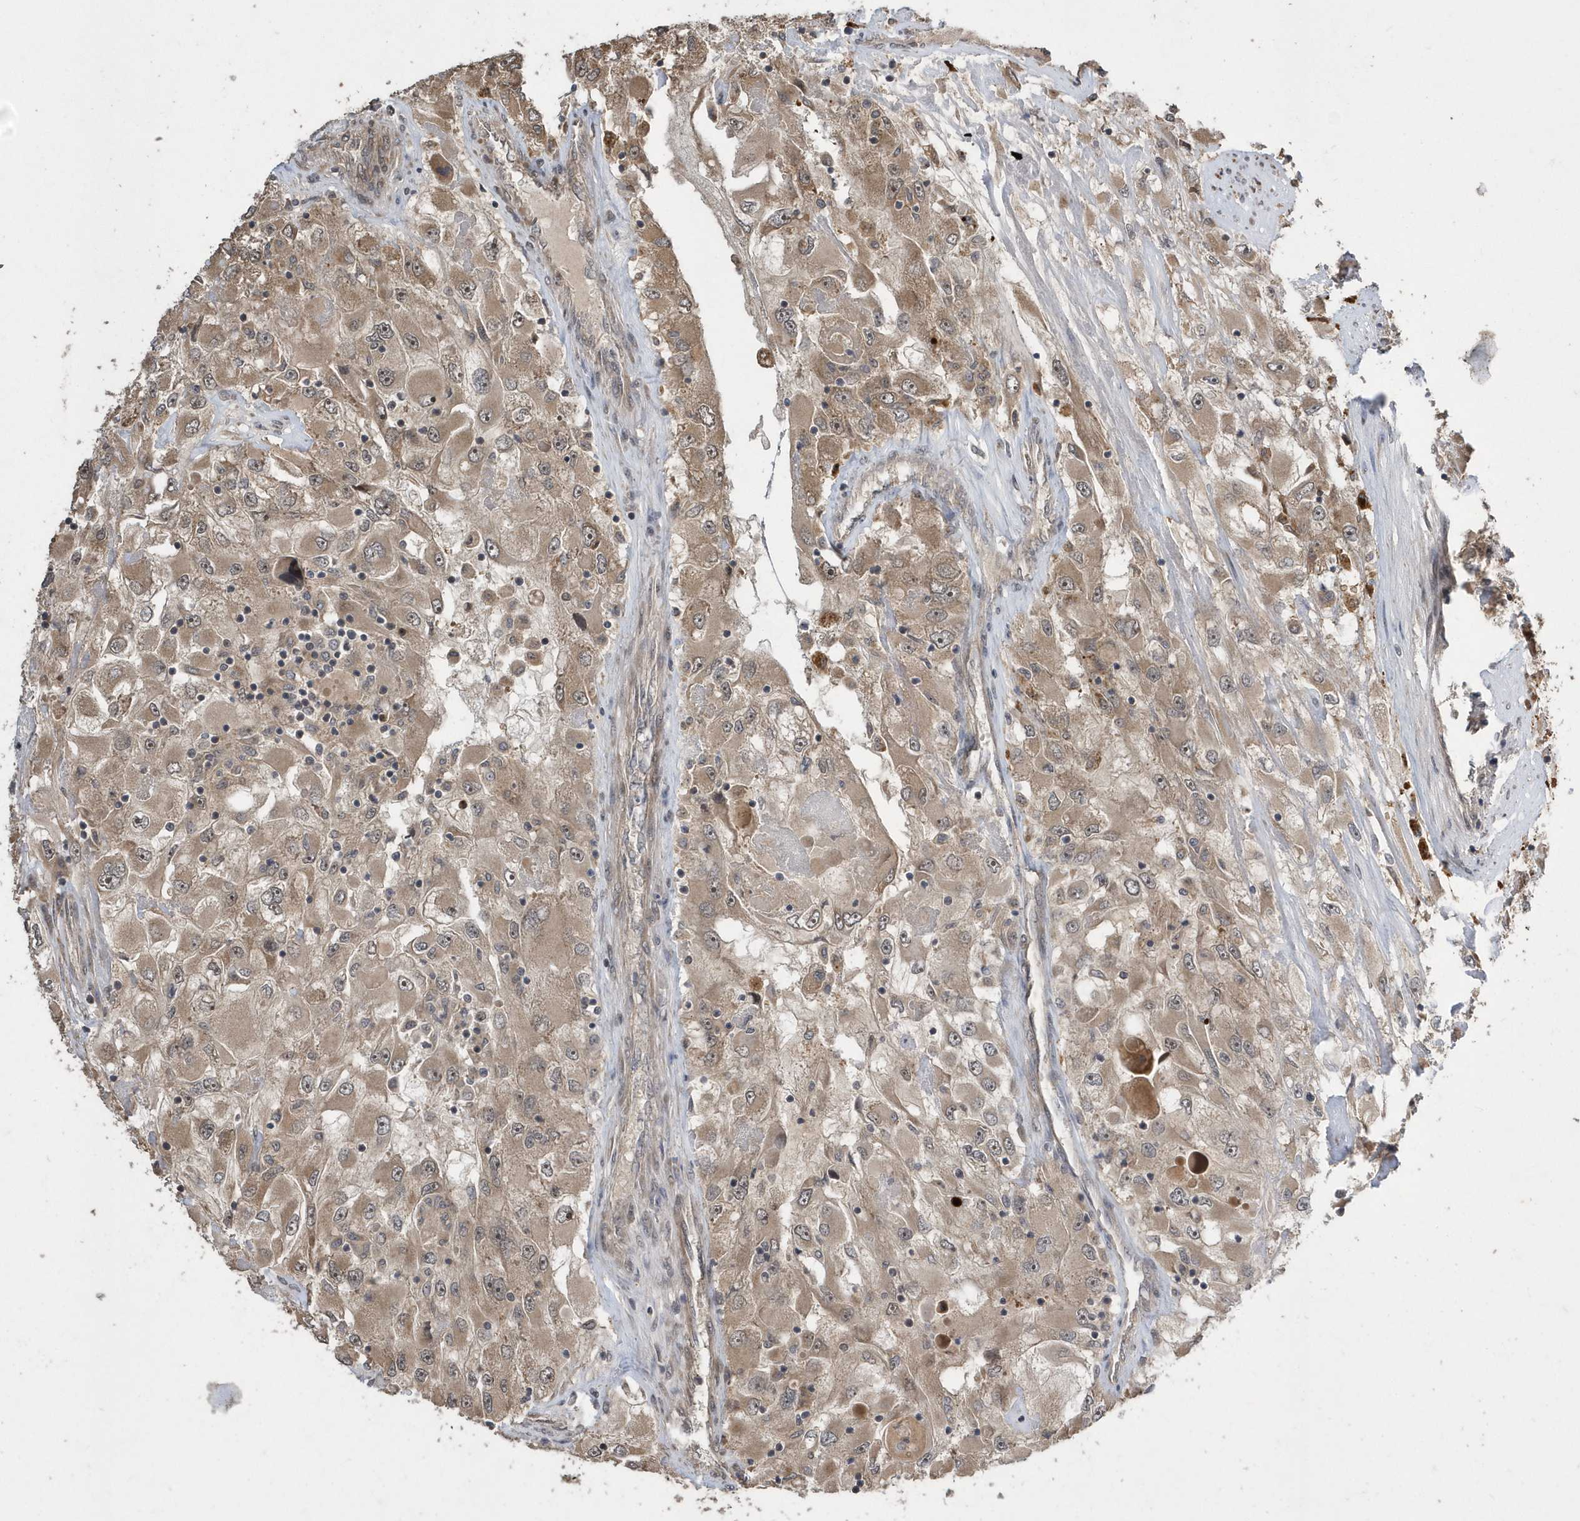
{"staining": {"intensity": "weak", "quantity": ">75%", "location": "cytoplasmic/membranous"}, "tissue": "renal cancer", "cell_type": "Tumor cells", "image_type": "cancer", "snomed": [{"axis": "morphology", "description": "Adenocarcinoma, NOS"}, {"axis": "topography", "description": "Kidney"}], "caption": "Immunohistochemical staining of adenocarcinoma (renal) displays low levels of weak cytoplasmic/membranous protein positivity in about >75% of tumor cells.", "gene": "WASHC5", "patient": {"sex": "female", "age": 52}}